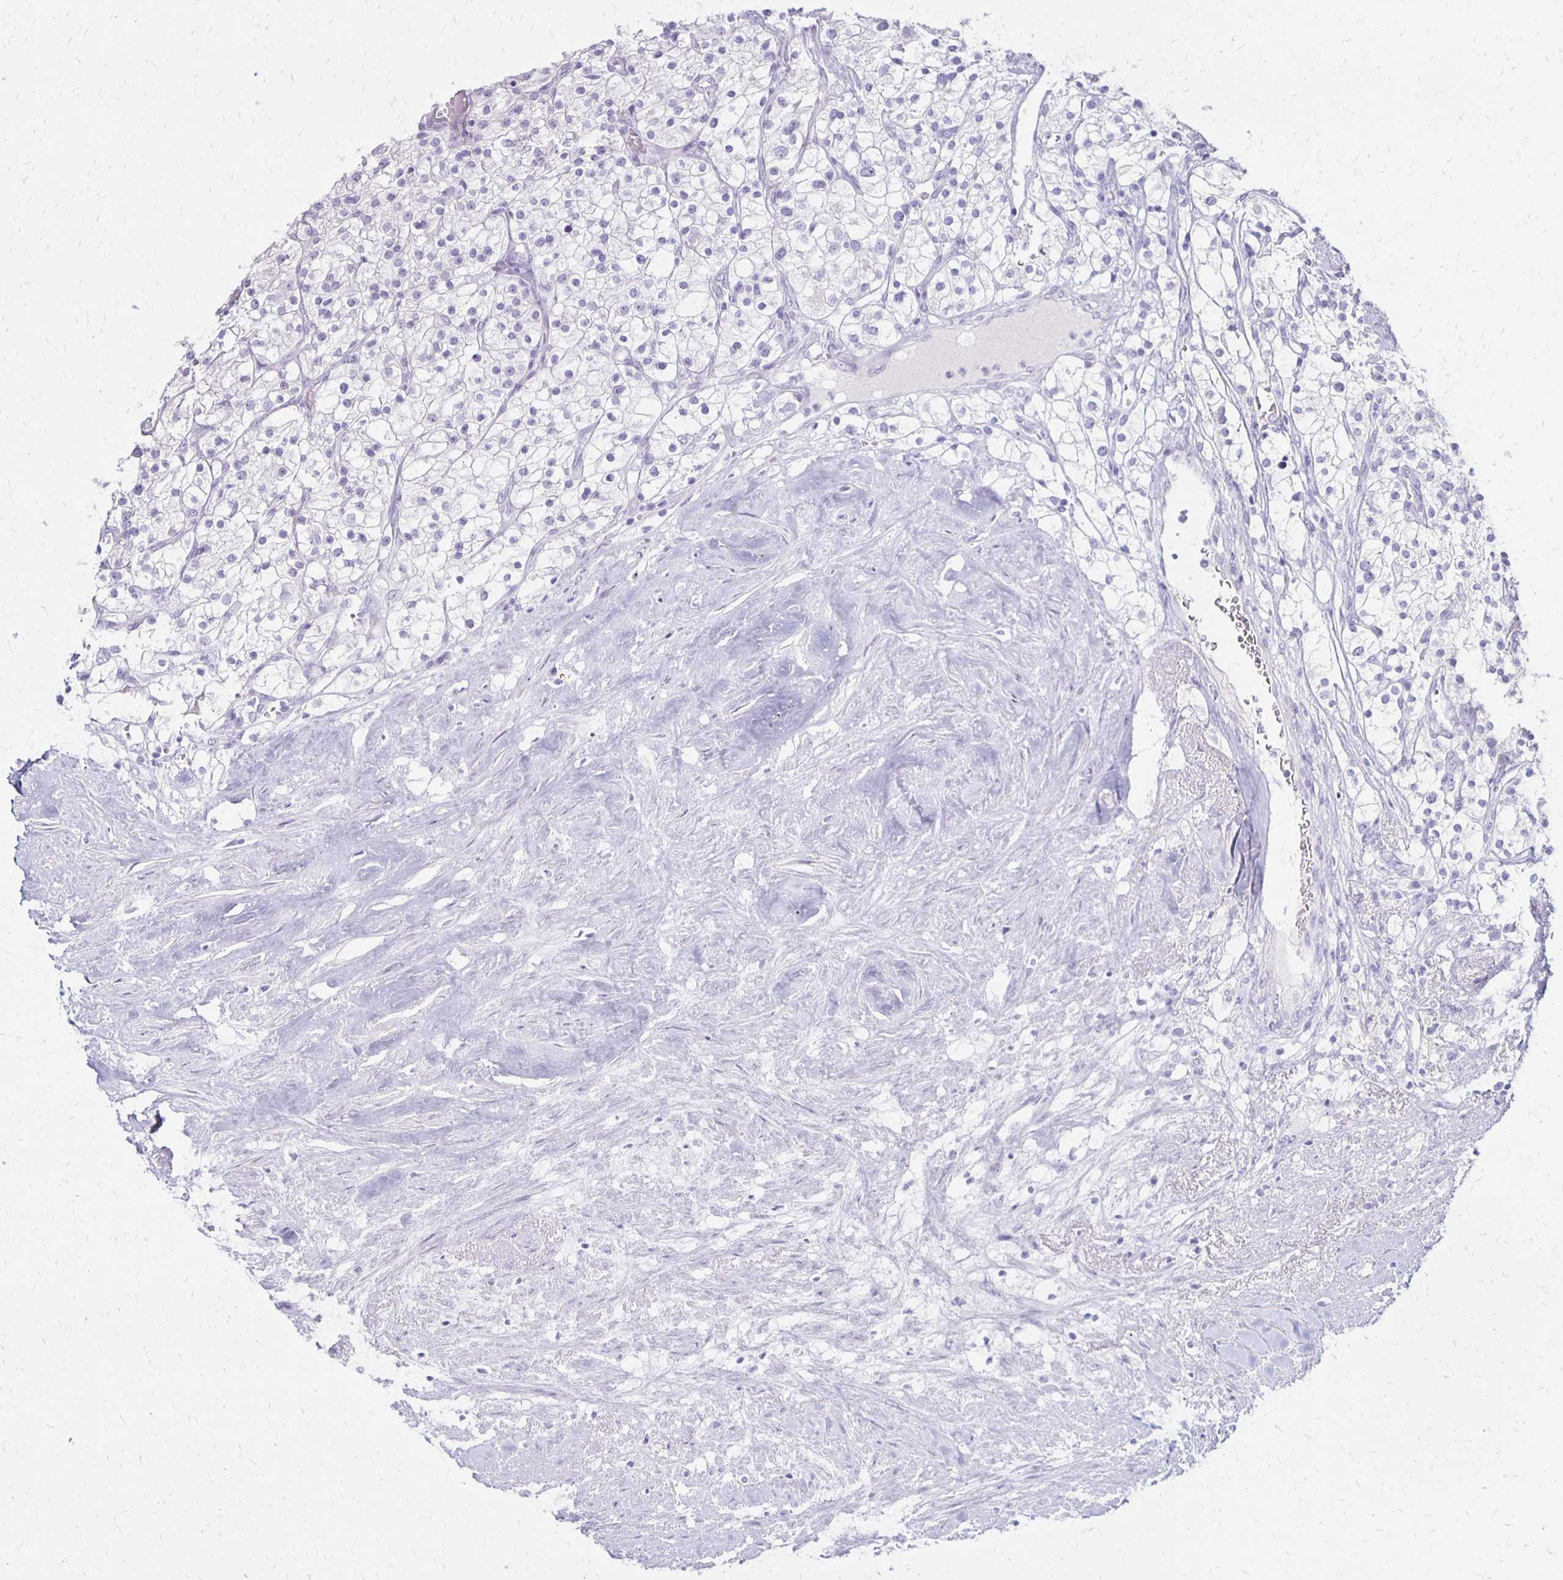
{"staining": {"intensity": "negative", "quantity": "none", "location": "none"}, "tissue": "renal cancer", "cell_type": "Tumor cells", "image_type": "cancer", "snomed": [{"axis": "morphology", "description": "Adenocarcinoma, NOS"}, {"axis": "topography", "description": "Kidney"}], "caption": "Human adenocarcinoma (renal) stained for a protein using IHC exhibits no staining in tumor cells.", "gene": "RYR1", "patient": {"sex": "male", "age": 80}}